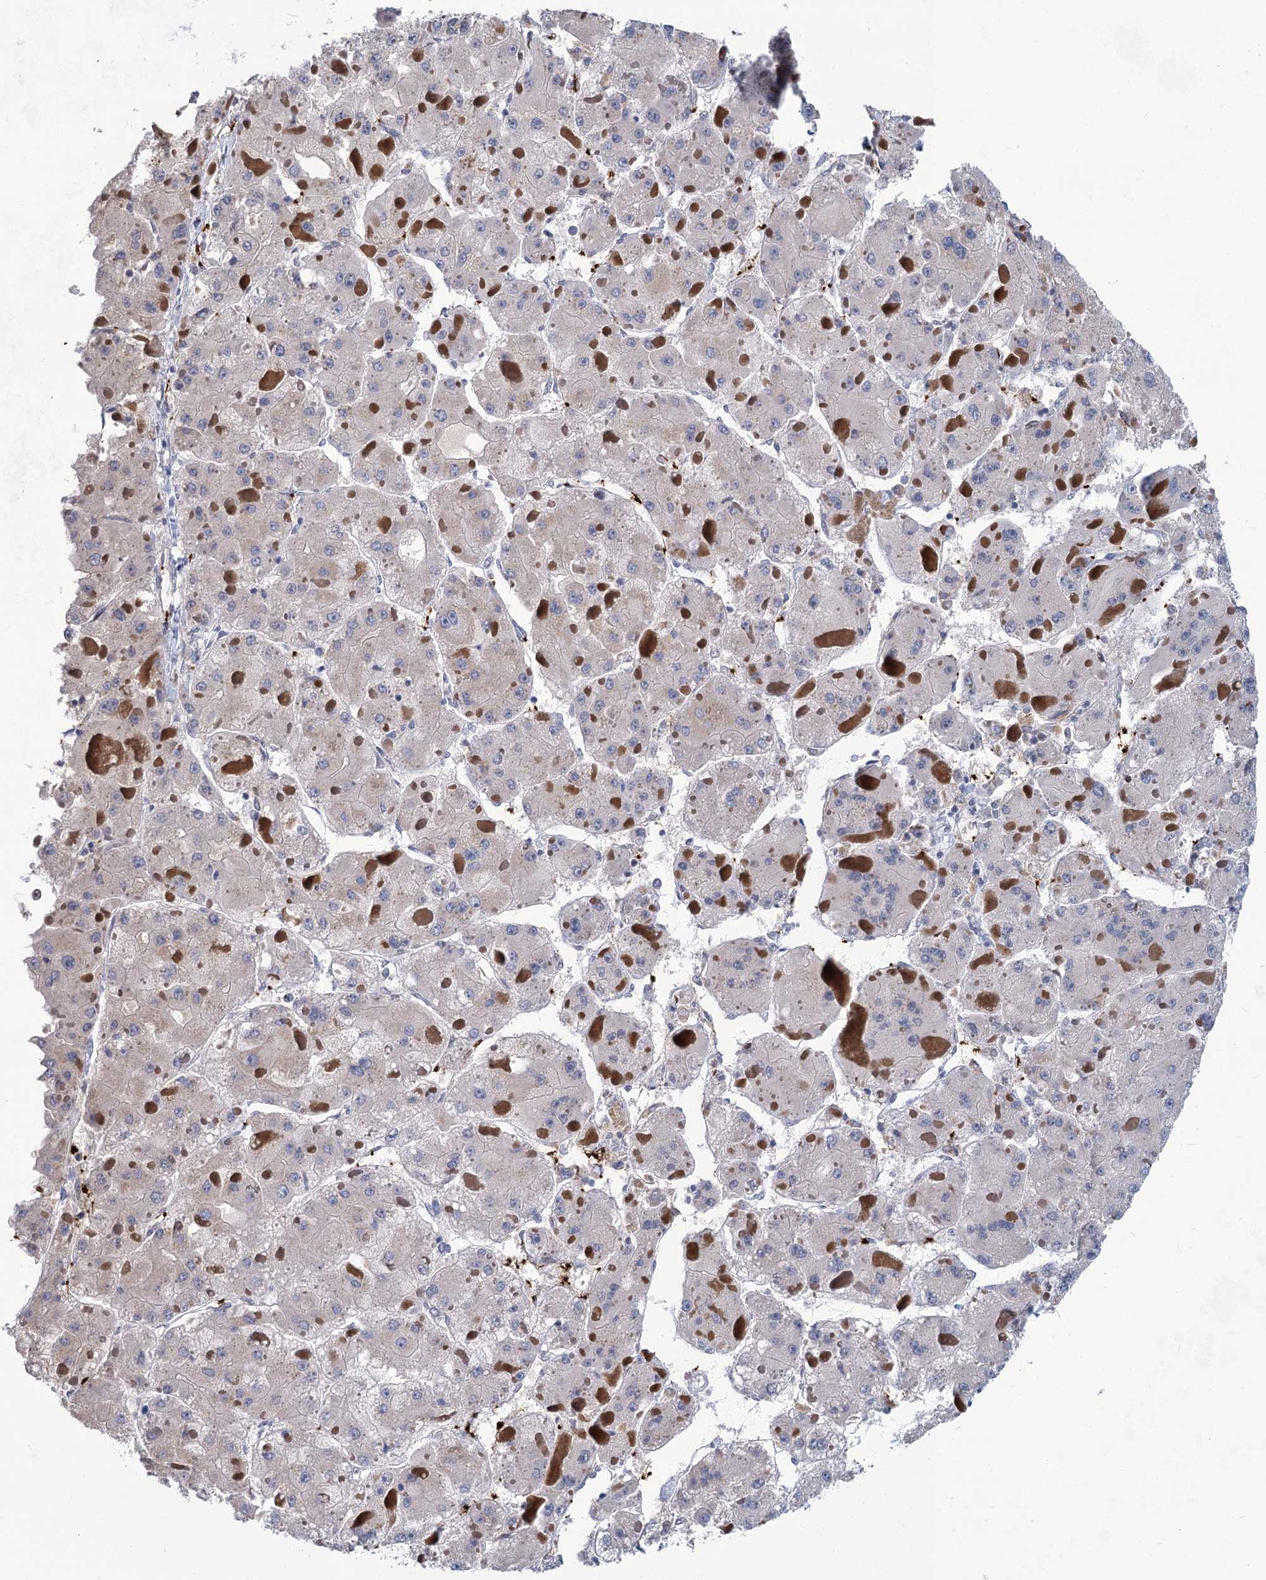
{"staining": {"intensity": "negative", "quantity": "none", "location": "none"}, "tissue": "liver cancer", "cell_type": "Tumor cells", "image_type": "cancer", "snomed": [{"axis": "morphology", "description": "Carcinoma, Hepatocellular, NOS"}, {"axis": "topography", "description": "Liver"}], "caption": "DAB (3,3'-diaminobenzidine) immunohistochemical staining of human hepatocellular carcinoma (liver) shows no significant staining in tumor cells.", "gene": "MON2", "patient": {"sex": "female", "age": 73}}